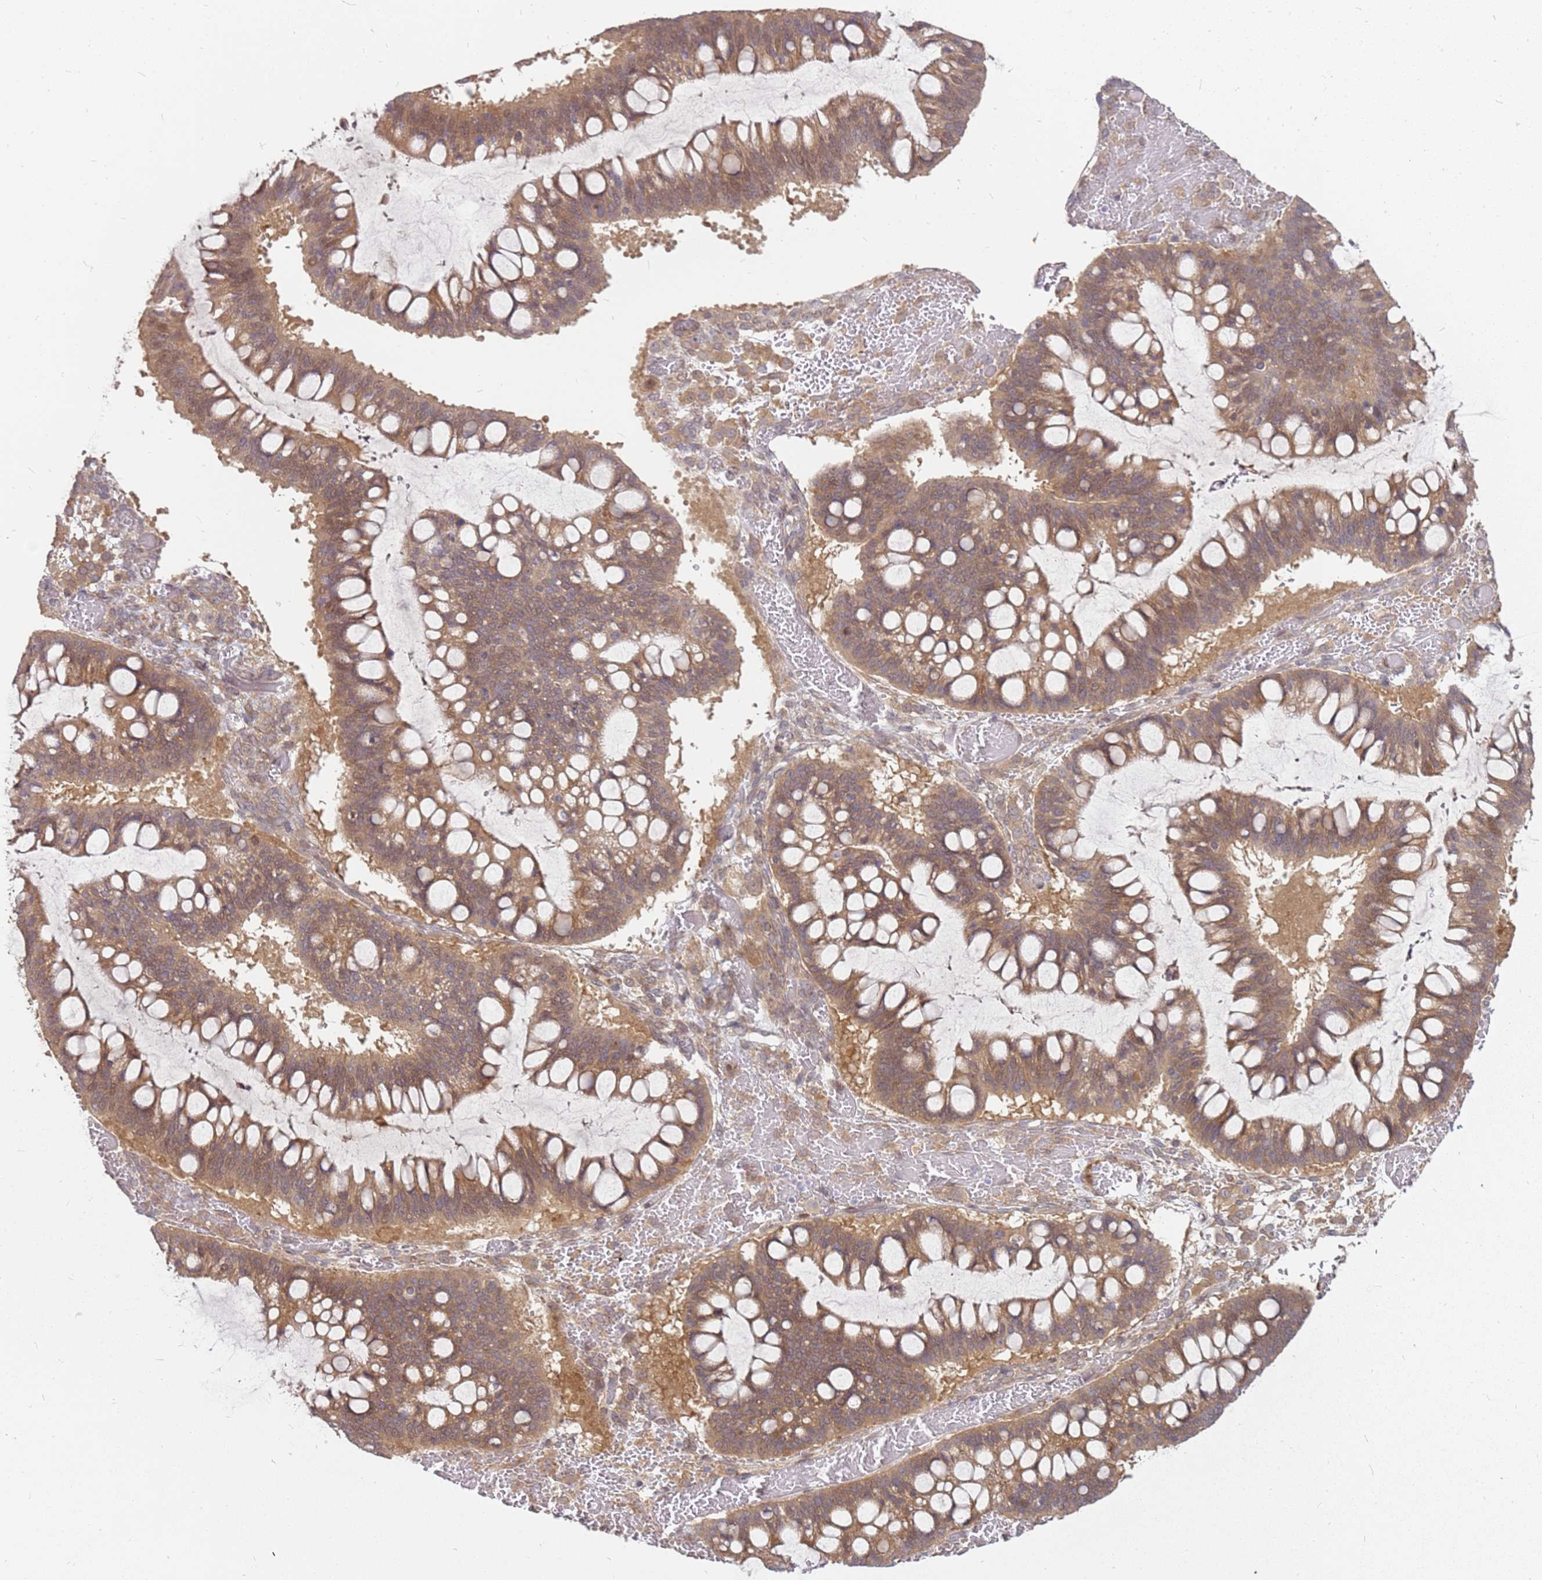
{"staining": {"intensity": "moderate", "quantity": ">75%", "location": "cytoplasmic/membranous"}, "tissue": "ovarian cancer", "cell_type": "Tumor cells", "image_type": "cancer", "snomed": [{"axis": "morphology", "description": "Cystadenocarcinoma, mucinous, NOS"}, {"axis": "topography", "description": "Ovary"}], "caption": "Immunohistochemistry (IHC) micrograph of neoplastic tissue: ovarian cancer stained using immunohistochemistry displays medium levels of moderate protein expression localized specifically in the cytoplasmic/membranous of tumor cells, appearing as a cytoplasmic/membranous brown color.", "gene": "NUDT14", "patient": {"sex": "female", "age": 73}}